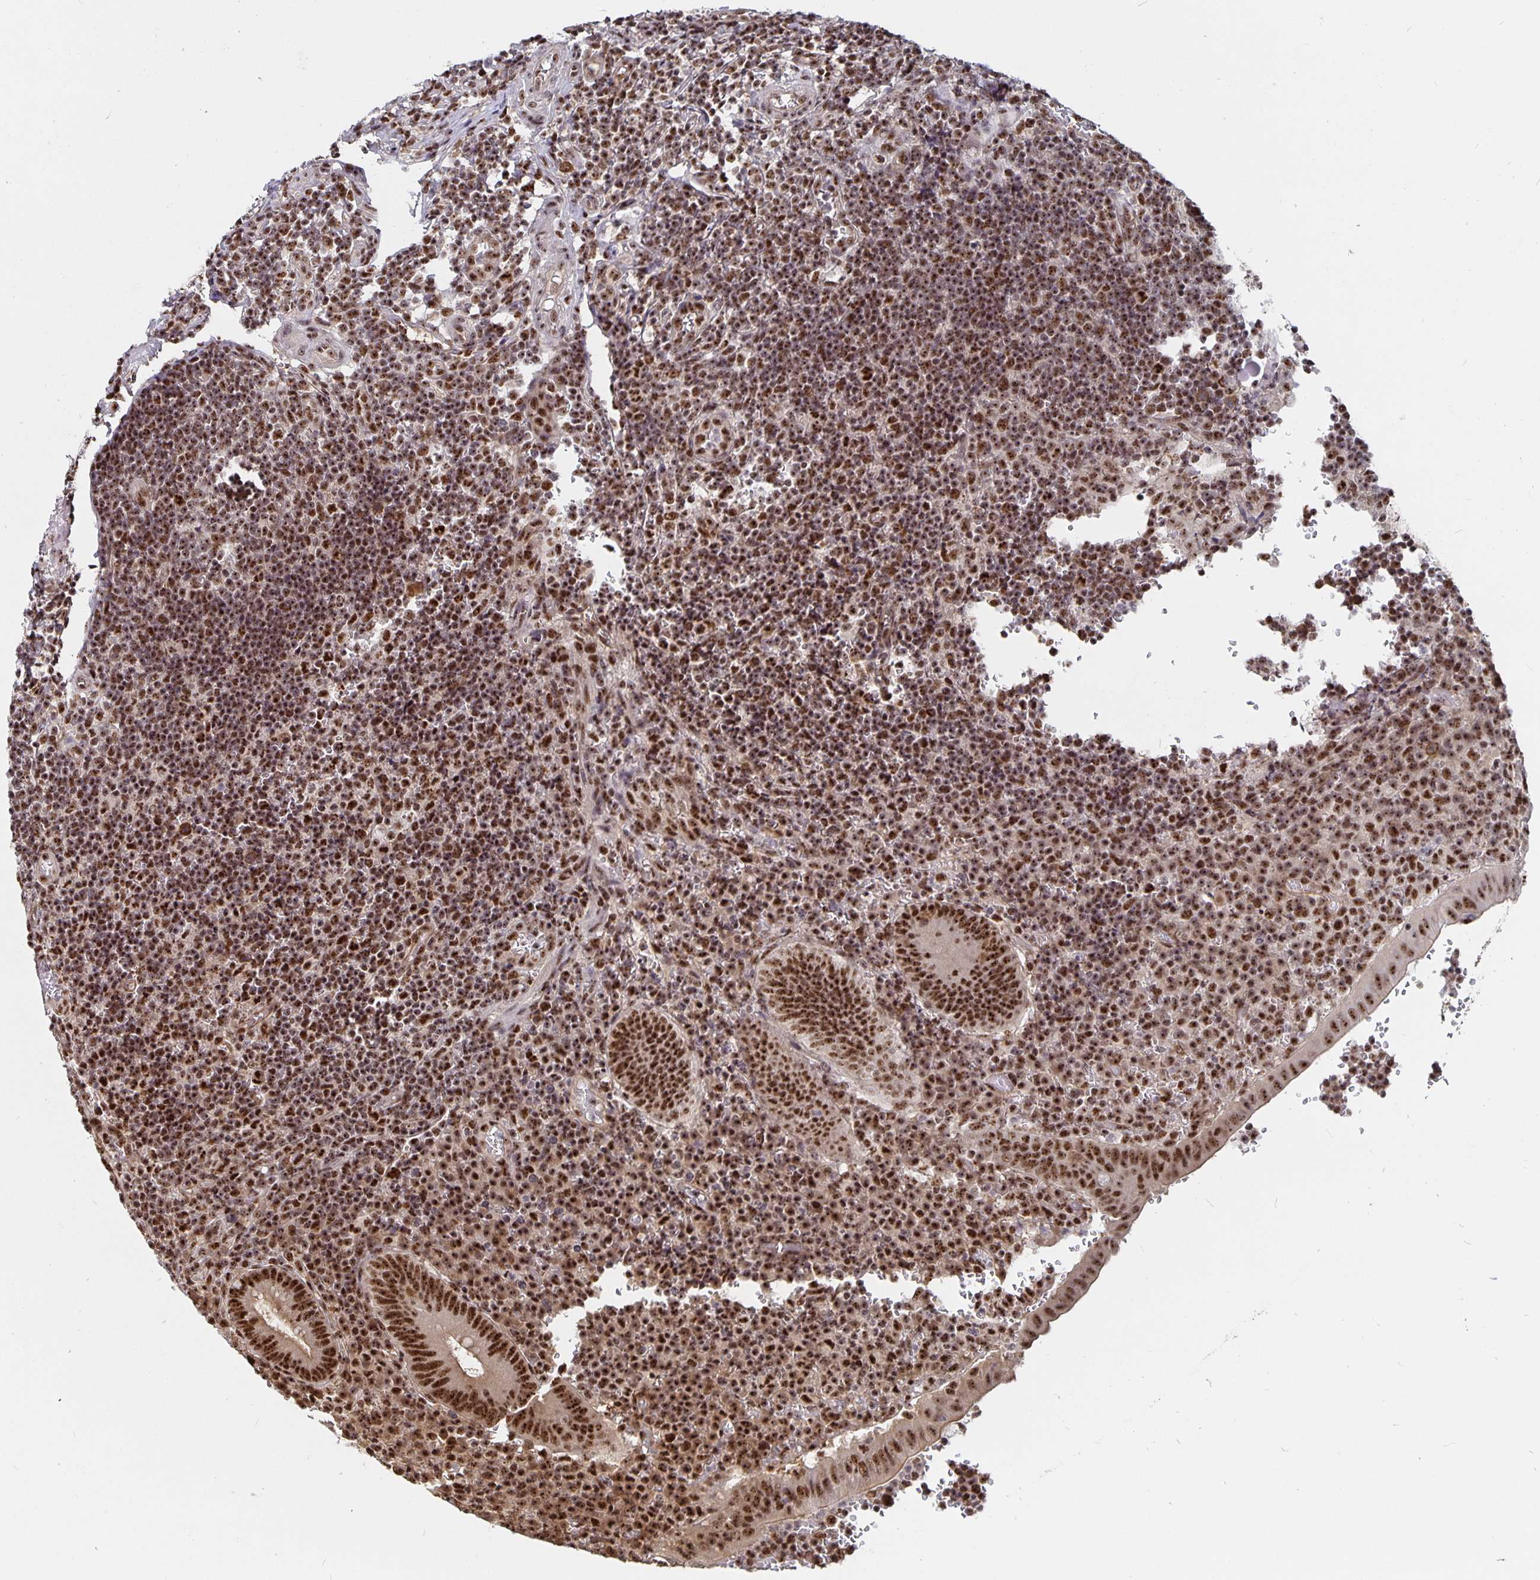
{"staining": {"intensity": "strong", "quantity": ">75%", "location": "nuclear"}, "tissue": "appendix", "cell_type": "Glandular cells", "image_type": "normal", "snomed": [{"axis": "morphology", "description": "Normal tissue, NOS"}, {"axis": "topography", "description": "Appendix"}], "caption": "IHC photomicrograph of benign appendix: human appendix stained using immunohistochemistry (IHC) reveals high levels of strong protein expression localized specifically in the nuclear of glandular cells, appearing as a nuclear brown color.", "gene": "LAS1L", "patient": {"sex": "male", "age": 18}}